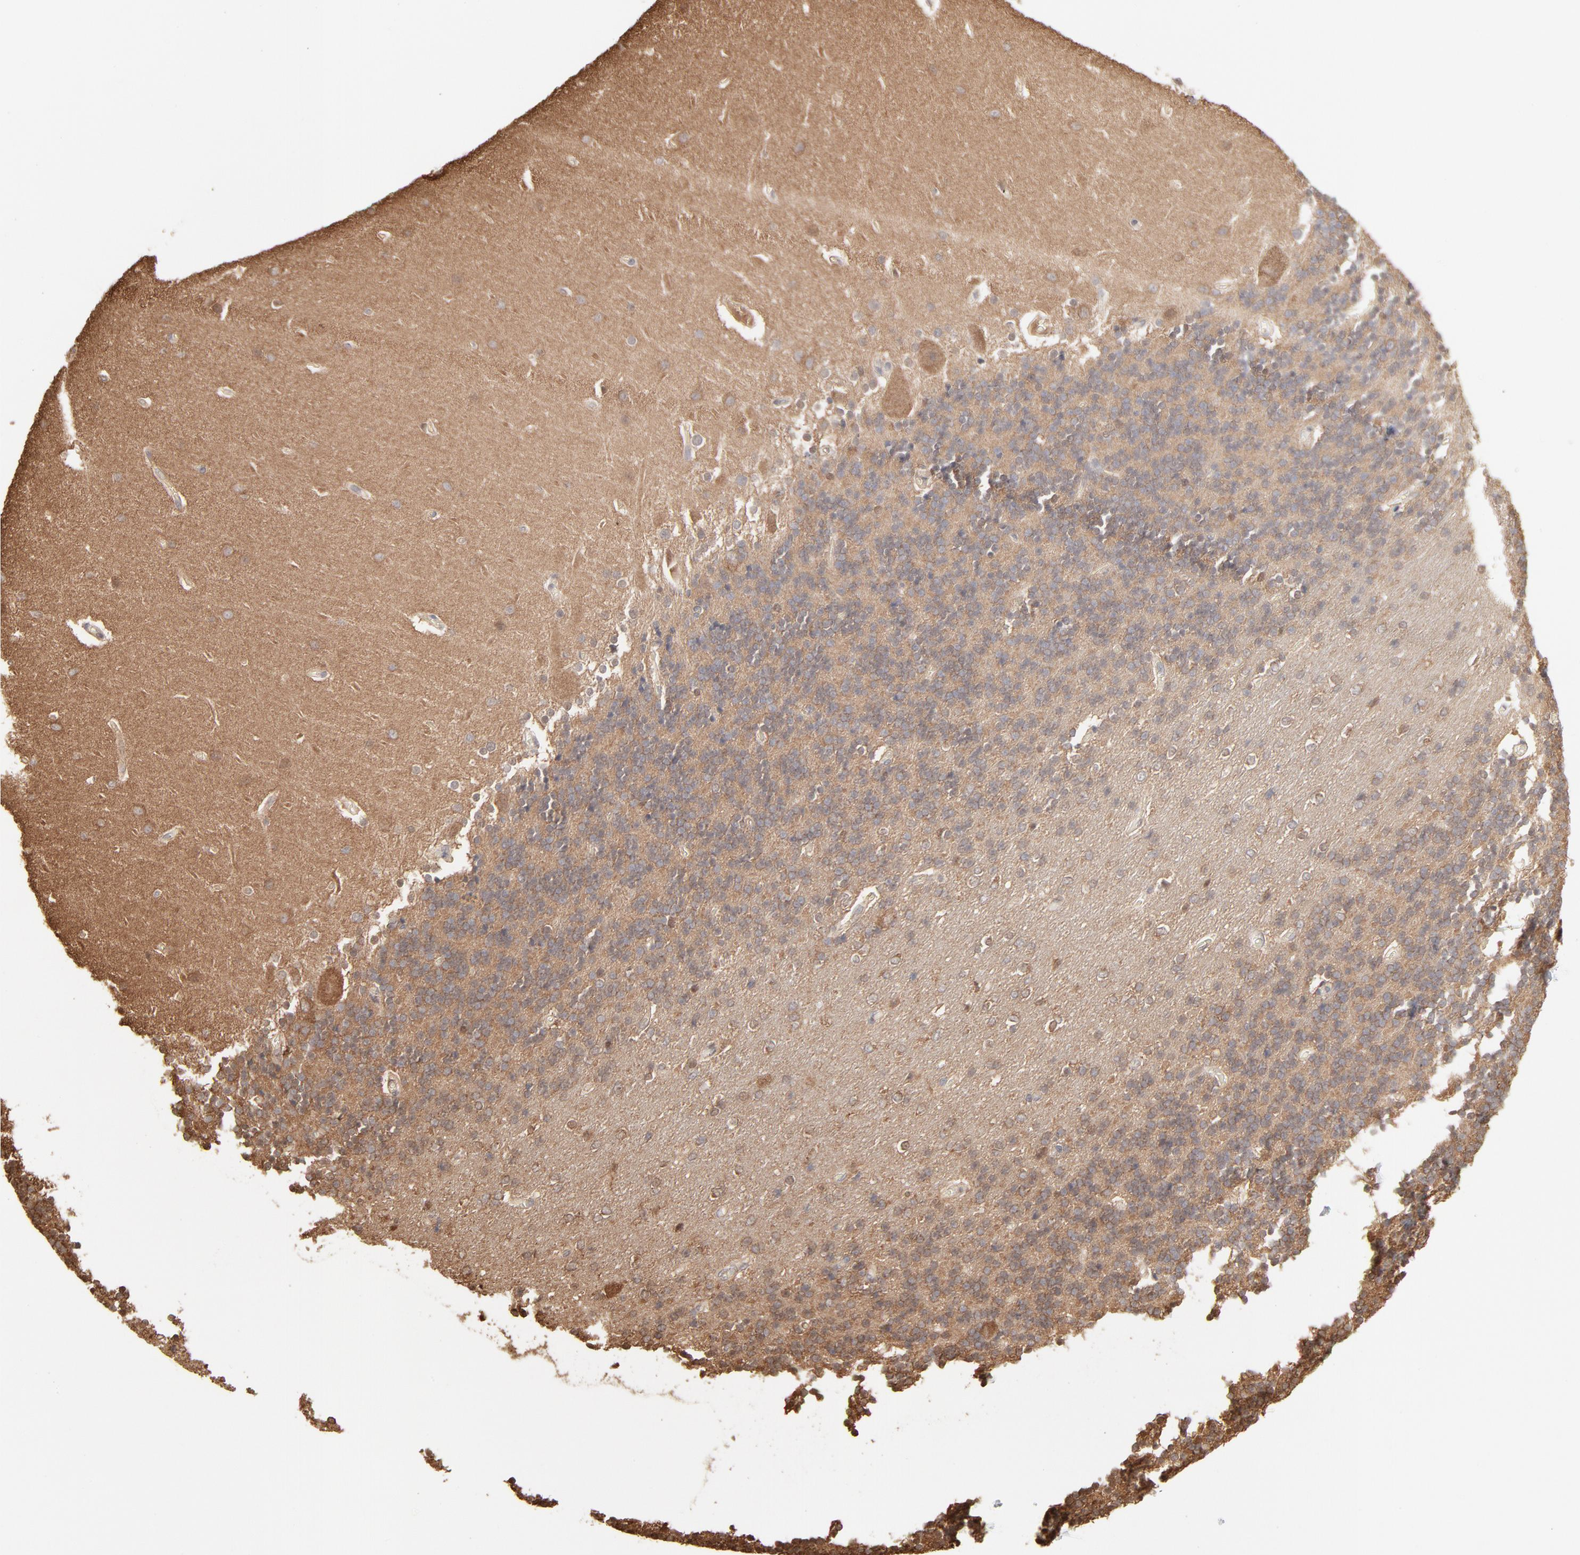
{"staining": {"intensity": "moderate", "quantity": ">75%", "location": "cytoplasmic/membranous"}, "tissue": "cerebellum", "cell_type": "Cells in granular layer", "image_type": "normal", "snomed": [{"axis": "morphology", "description": "Normal tissue, NOS"}, {"axis": "topography", "description": "Cerebellum"}], "caption": "Cerebellum stained with DAB immunohistochemistry (IHC) demonstrates medium levels of moderate cytoplasmic/membranous staining in about >75% of cells in granular layer.", "gene": "PPP2CA", "patient": {"sex": "female", "age": 54}}